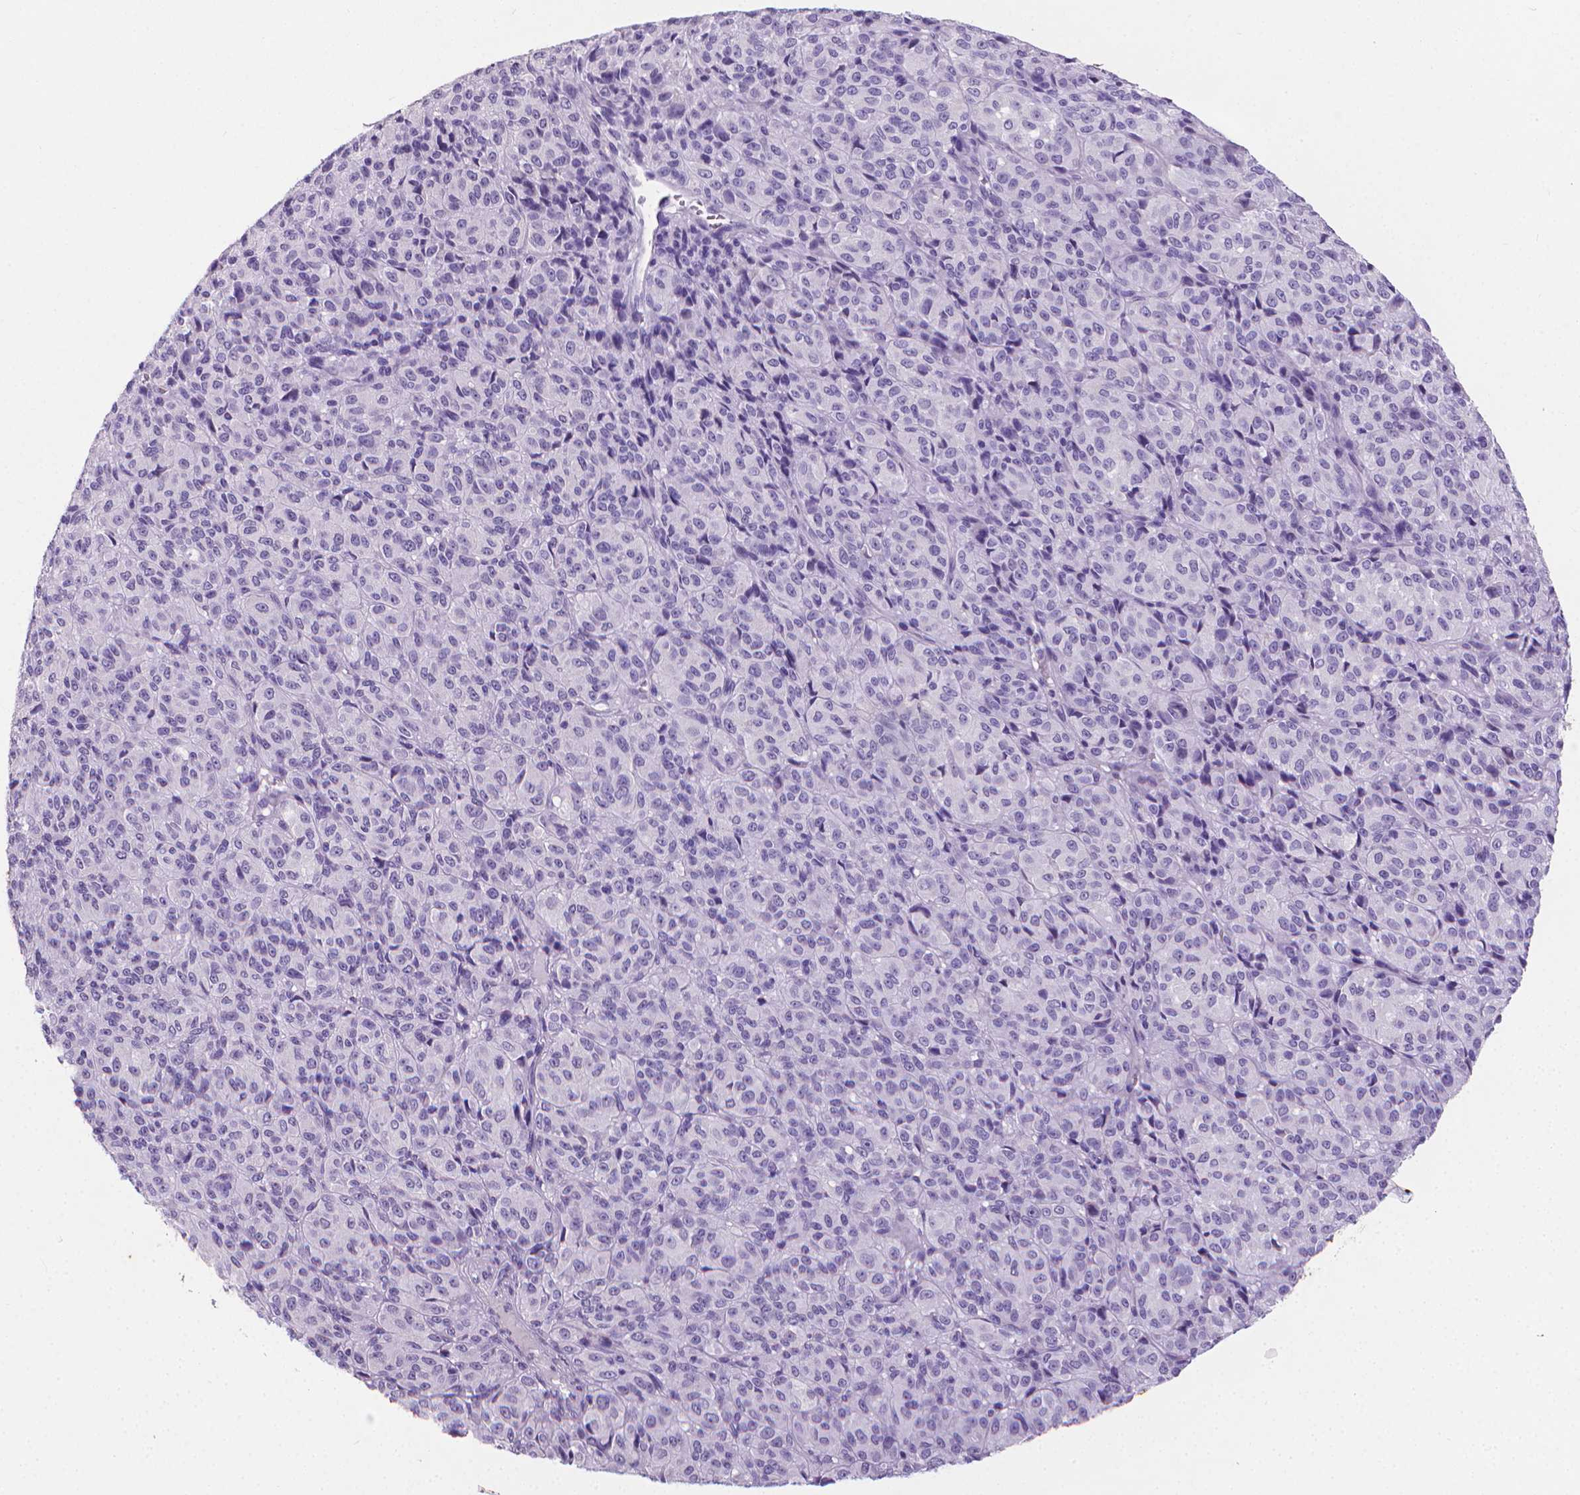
{"staining": {"intensity": "negative", "quantity": "none", "location": "none"}, "tissue": "melanoma", "cell_type": "Tumor cells", "image_type": "cancer", "snomed": [{"axis": "morphology", "description": "Malignant melanoma, Metastatic site"}, {"axis": "topography", "description": "Brain"}], "caption": "DAB (3,3'-diaminobenzidine) immunohistochemical staining of human melanoma exhibits no significant expression in tumor cells.", "gene": "XPNPEP2", "patient": {"sex": "female", "age": 56}}